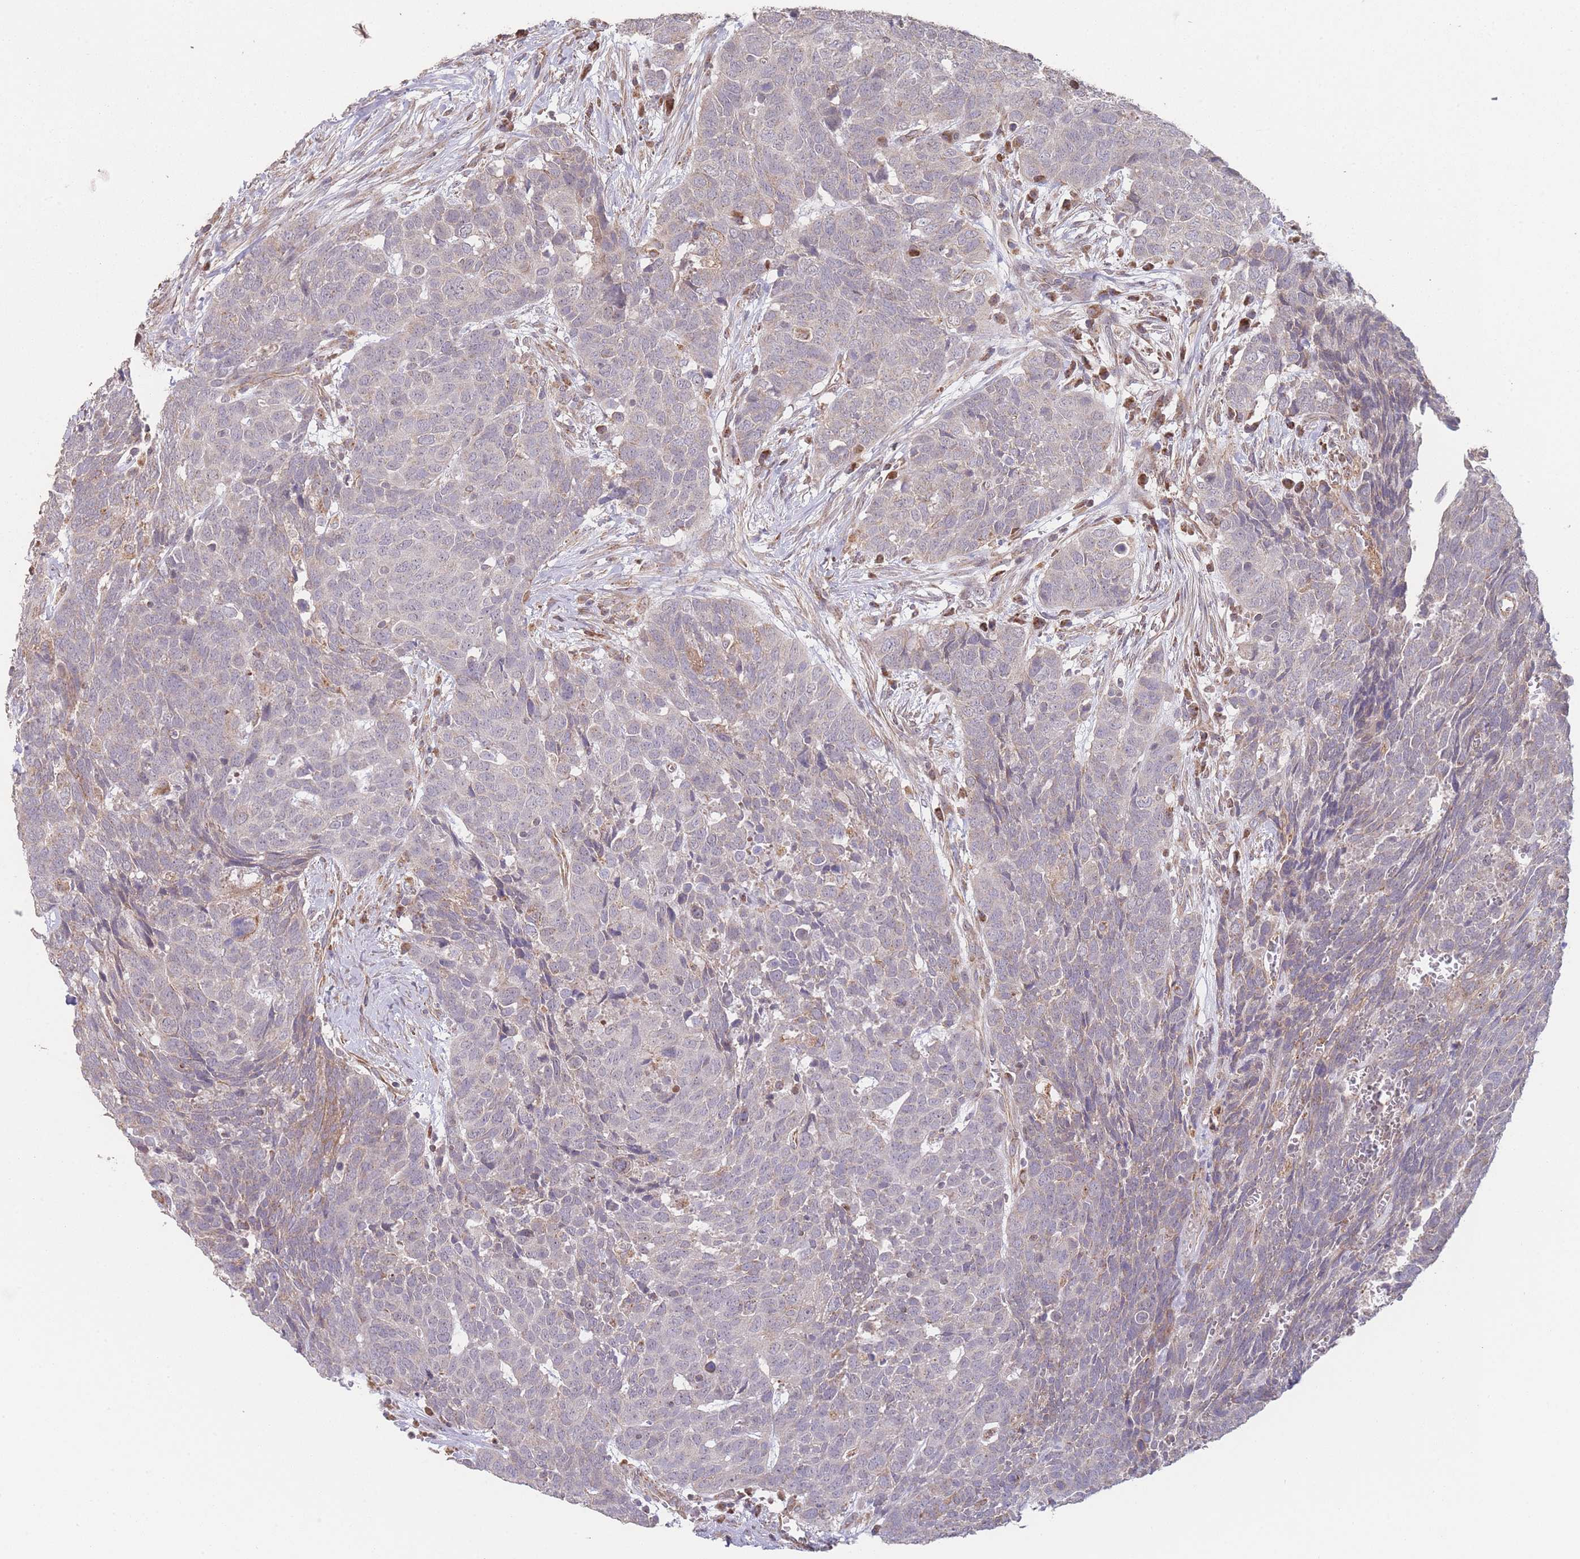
{"staining": {"intensity": "weak", "quantity": "<25%", "location": "cytoplasmic/membranous"}, "tissue": "head and neck cancer", "cell_type": "Tumor cells", "image_type": "cancer", "snomed": [{"axis": "morphology", "description": "Squamous cell carcinoma, NOS"}, {"axis": "topography", "description": "Head-Neck"}], "caption": "Tumor cells show no significant positivity in squamous cell carcinoma (head and neck).", "gene": "PXMP4", "patient": {"sex": "male", "age": 66}}